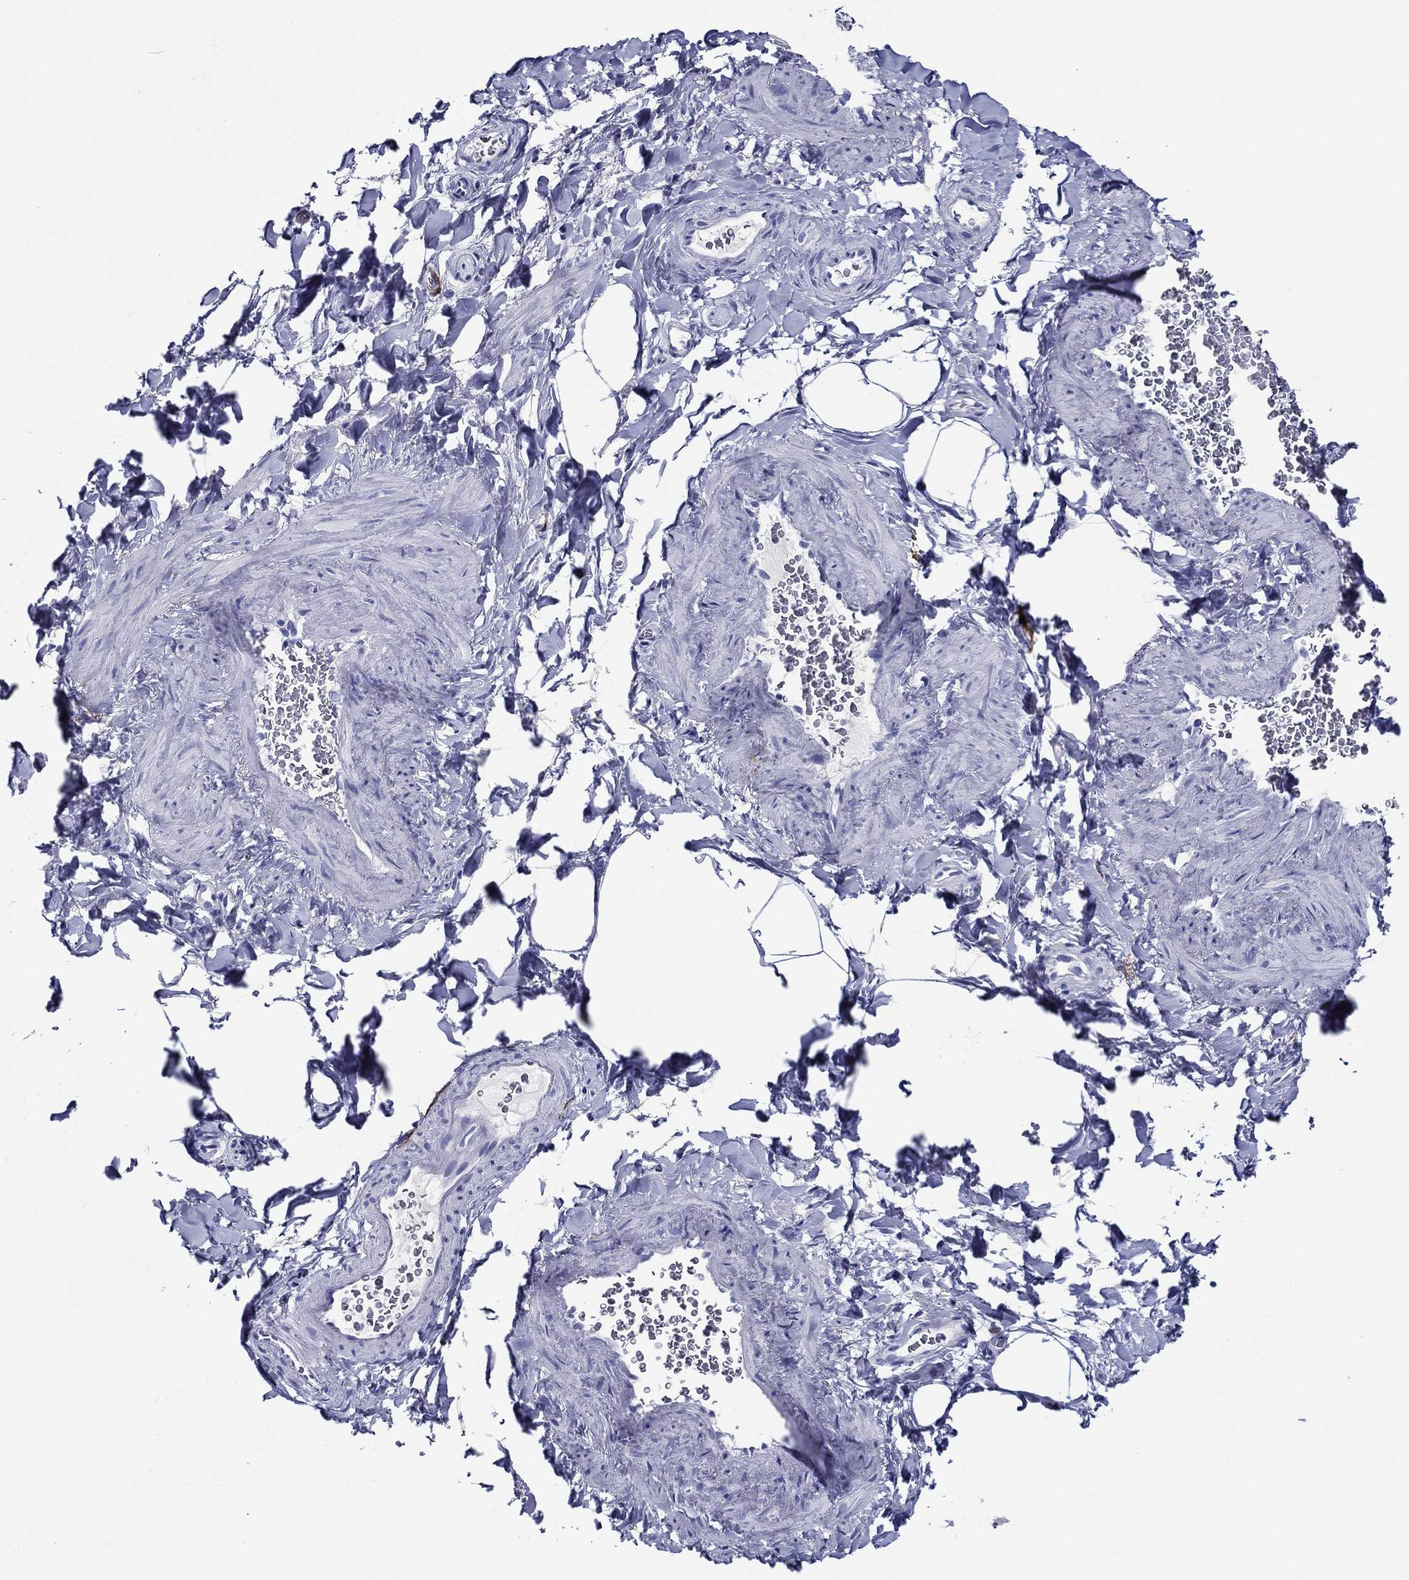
{"staining": {"intensity": "negative", "quantity": "none", "location": "none"}, "tissue": "soft tissue", "cell_type": "Fibroblasts", "image_type": "normal", "snomed": [{"axis": "morphology", "description": "Normal tissue, NOS"}, {"axis": "topography", "description": "Soft tissue"}, {"axis": "topography", "description": "Vascular tissue"}], "caption": "This is an IHC micrograph of unremarkable soft tissue. There is no staining in fibroblasts.", "gene": "ACE2", "patient": {"sex": "male", "age": 41}}